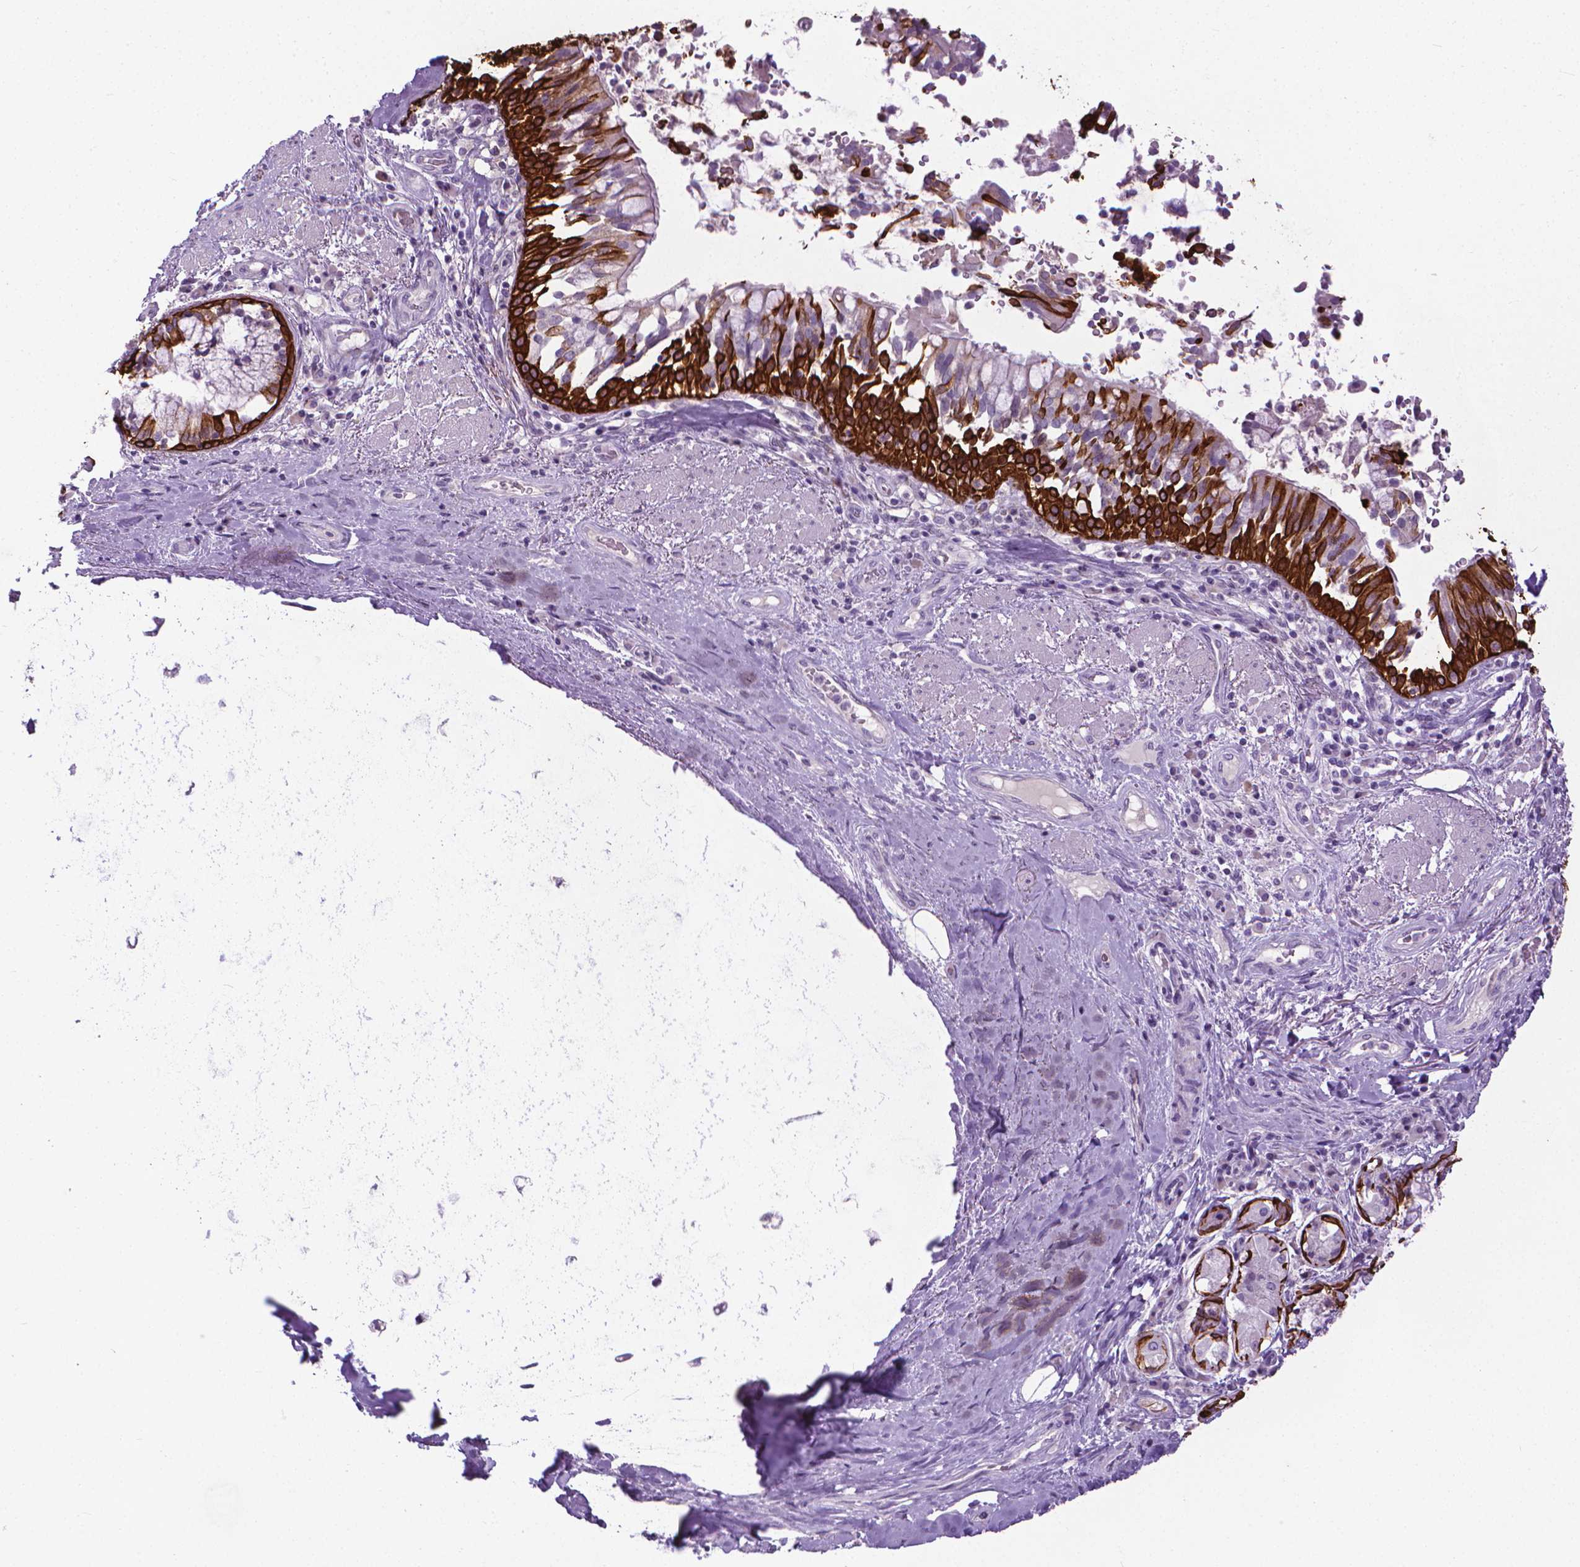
{"staining": {"intensity": "negative", "quantity": "none", "location": "none"}, "tissue": "adipose tissue", "cell_type": "Adipocytes", "image_type": "normal", "snomed": [{"axis": "morphology", "description": "Normal tissue, NOS"}, {"axis": "topography", "description": "Cartilage tissue"}, {"axis": "topography", "description": "Bronchus"}], "caption": "Photomicrograph shows no protein positivity in adipocytes of unremarkable adipose tissue.", "gene": "KRT5", "patient": {"sex": "male", "age": 64}}